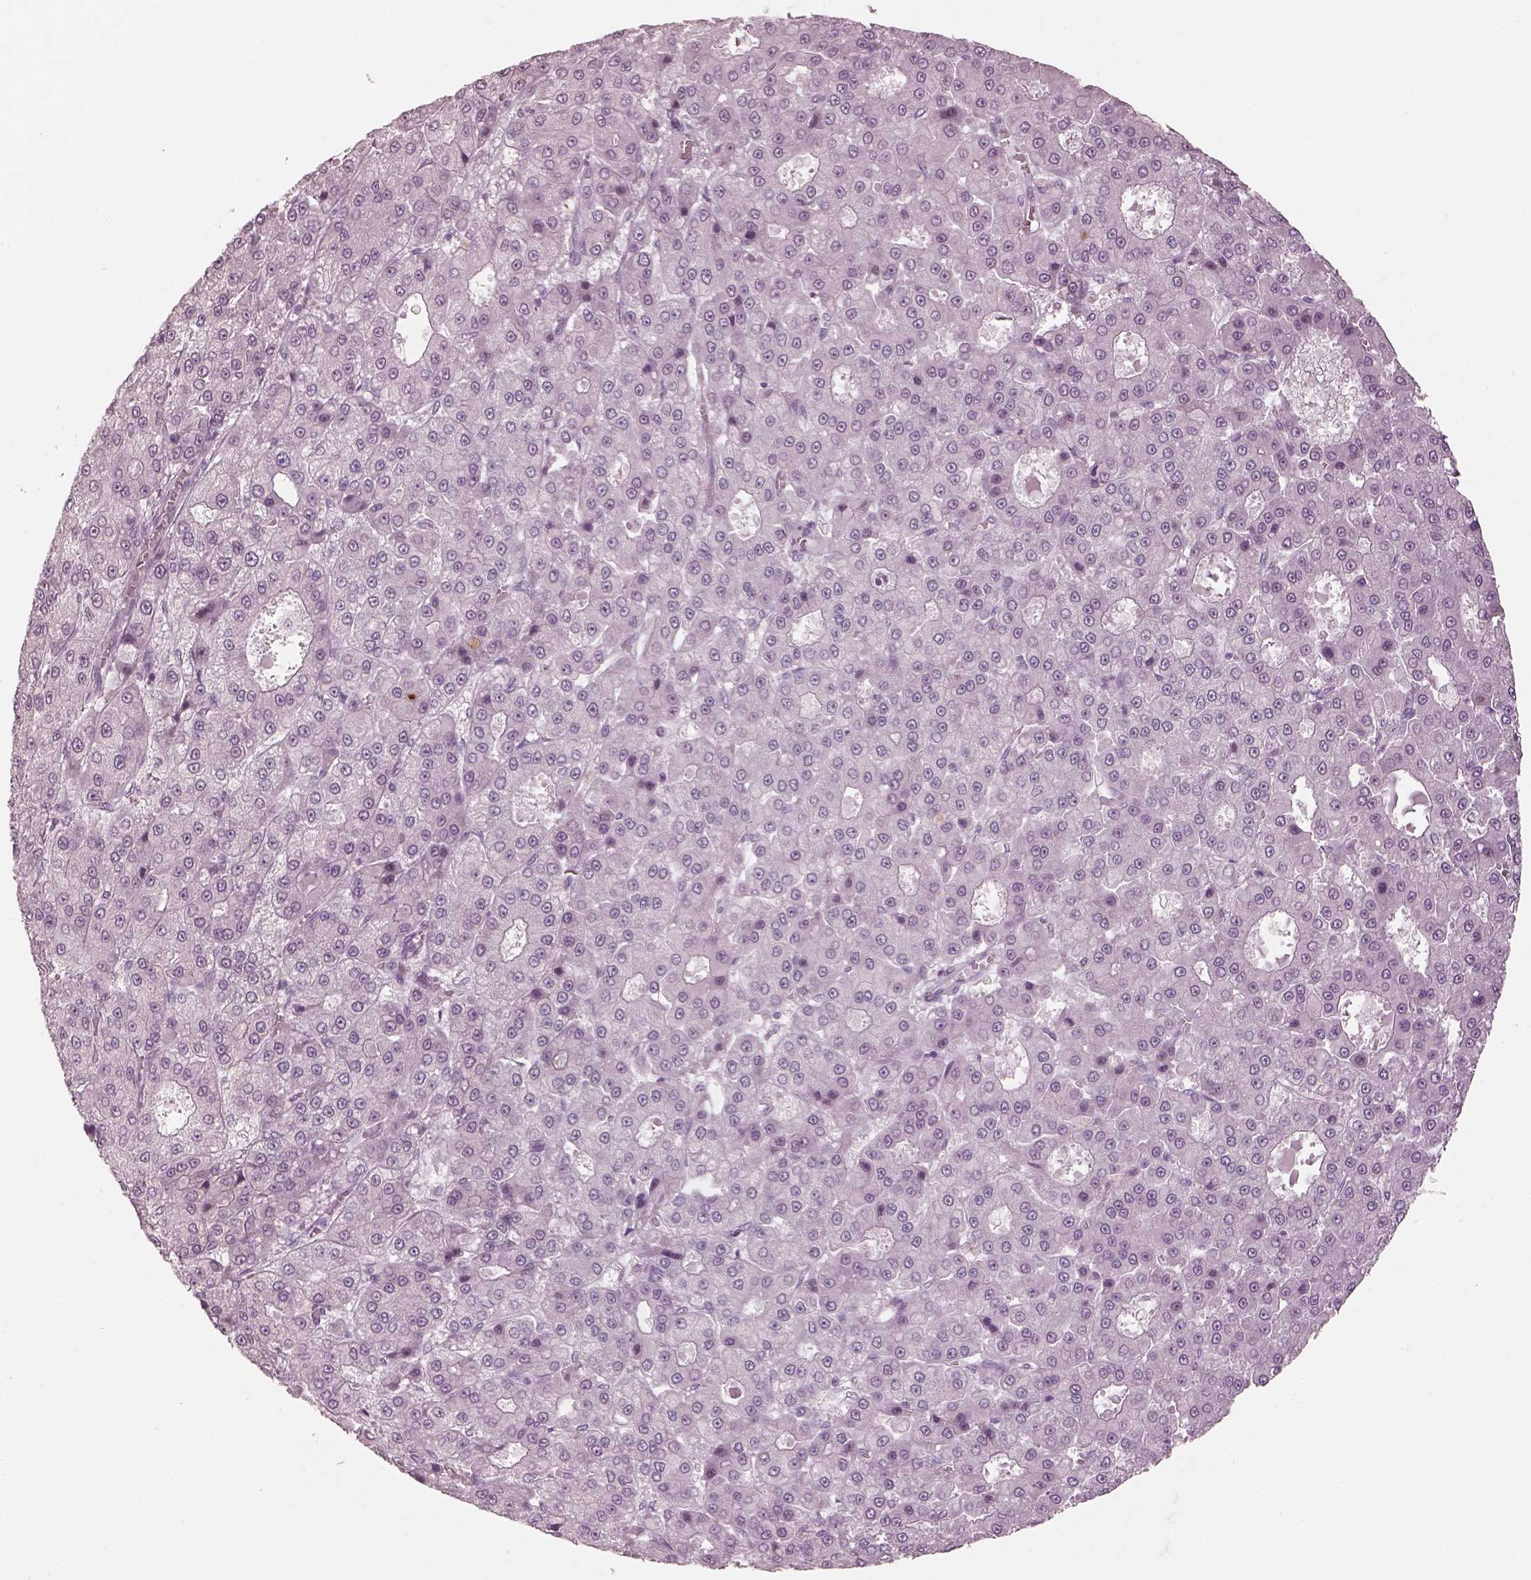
{"staining": {"intensity": "negative", "quantity": "none", "location": "none"}, "tissue": "liver cancer", "cell_type": "Tumor cells", "image_type": "cancer", "snomed": [{"axis": "morphology", "description": "Carcinoma, Hepatocellular, NOS"}, {"axis": "topography", "description": "Liver"}], "caption": "The micrograph reveals no staining of tumor cells in hepatocellular carcinoma (liver).", "gene": "OPN4", "patient": {"sex": "male", "age": 70}}